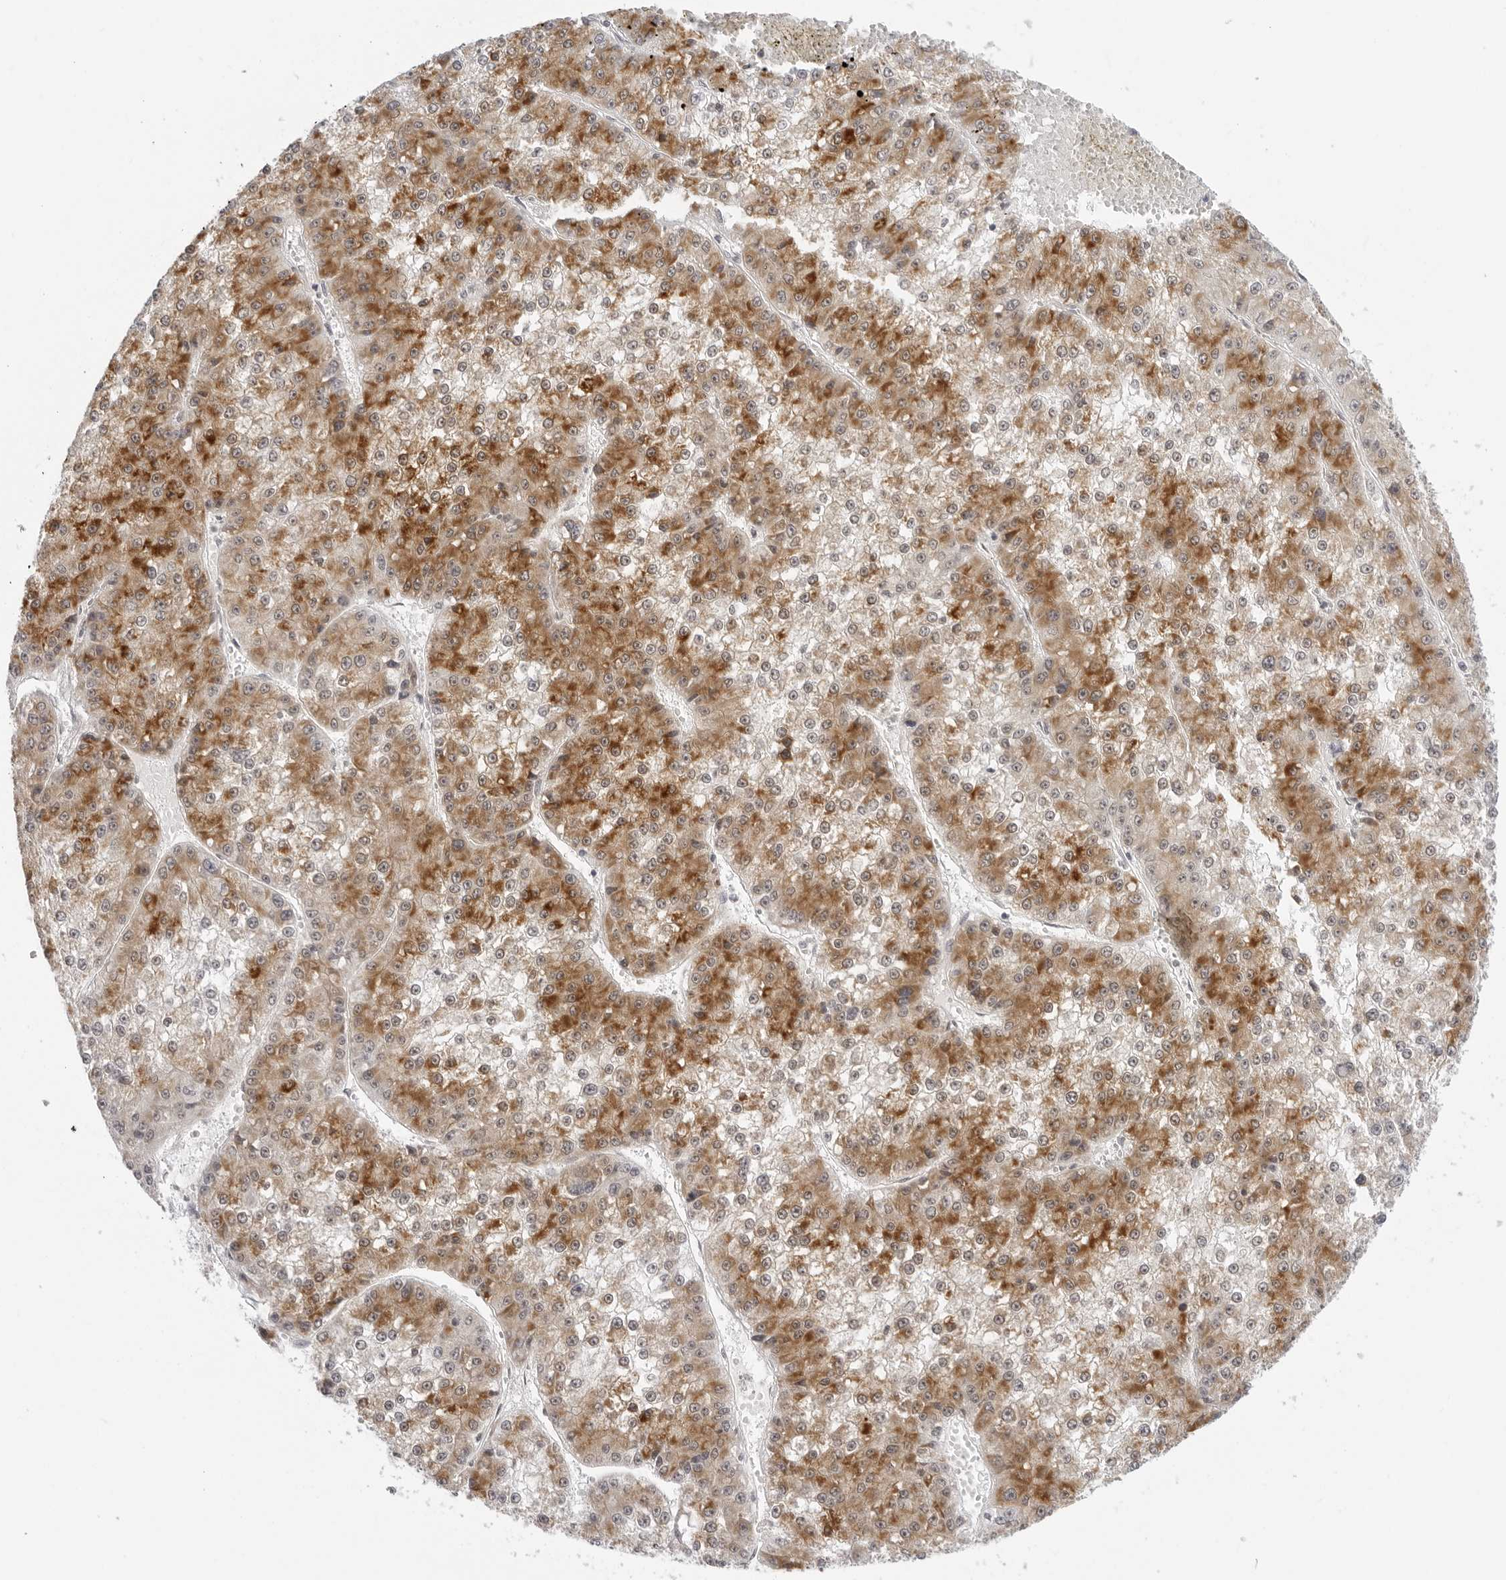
{"staining": {"intensity": "moderate", "quantity": ">75%", "location": "cytoplasmic/membranous"}, "tissue": "liver cancer", "cell_type": "Tumor cells", "image_type": "cancer", "snomed": [{"axis": "morphology", "description": "Carcinoma, Hepatocellular, NOS"}, {"axis": "topography", "description": "Liver"}], "caption": "IHC micrograph of liver cancer (hepatocellular carcinoma) stained for a protein (brown), which displays medium levels of moderate cytoplasmic/membranous positivity in approximately >75% of tumor cells.", "gene": "EDN2", "patient": {"sex": "female", "age": 73}}